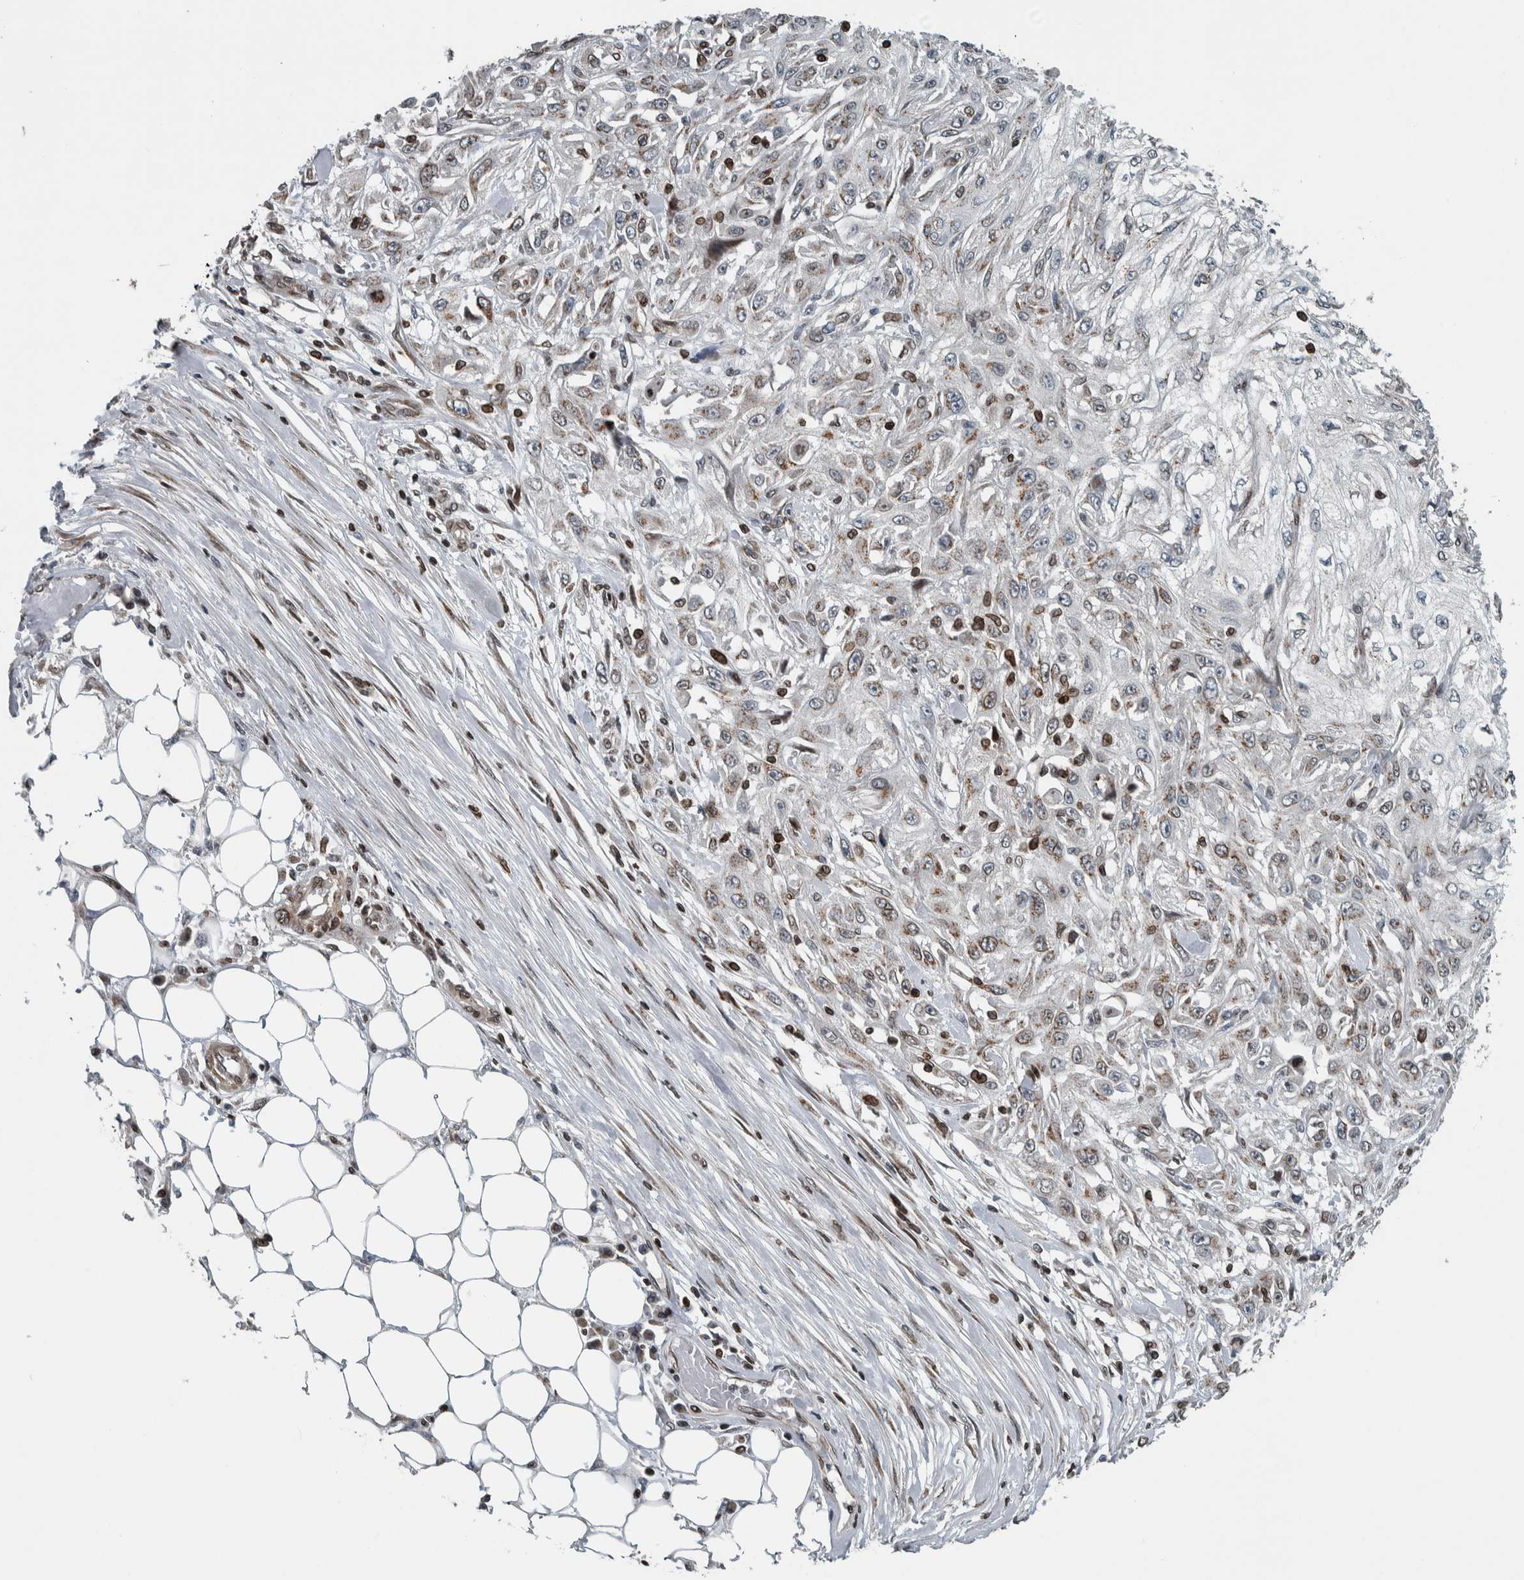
{"staining": {"intensity": "weak", "quantity": "<25%", "location": "cytoplasmic/membranous"}, "tissue": "skin cancer", "cell_type": "Tumor cells", "image_type": "cancer", "snomed": [{"axis": "morphology", "description": "Squamous cell carcinoma, NOS"}, {"axis": "morphology", "description": "Squamous cell carcinoma, metastatic, NOS"}, {"axis": "topography", "description": "Skin"}, {"axis": "topography", "description": "Lymph node"}], "caption": "Immunohistochemistry of human skin cancer (metastatic squamous cell carcinoma) reveals no positivity in tumor cells. Nuclei are stained in blue.", "gene": "FAM135B", "patient": {"sex": "male", "age": 75}}